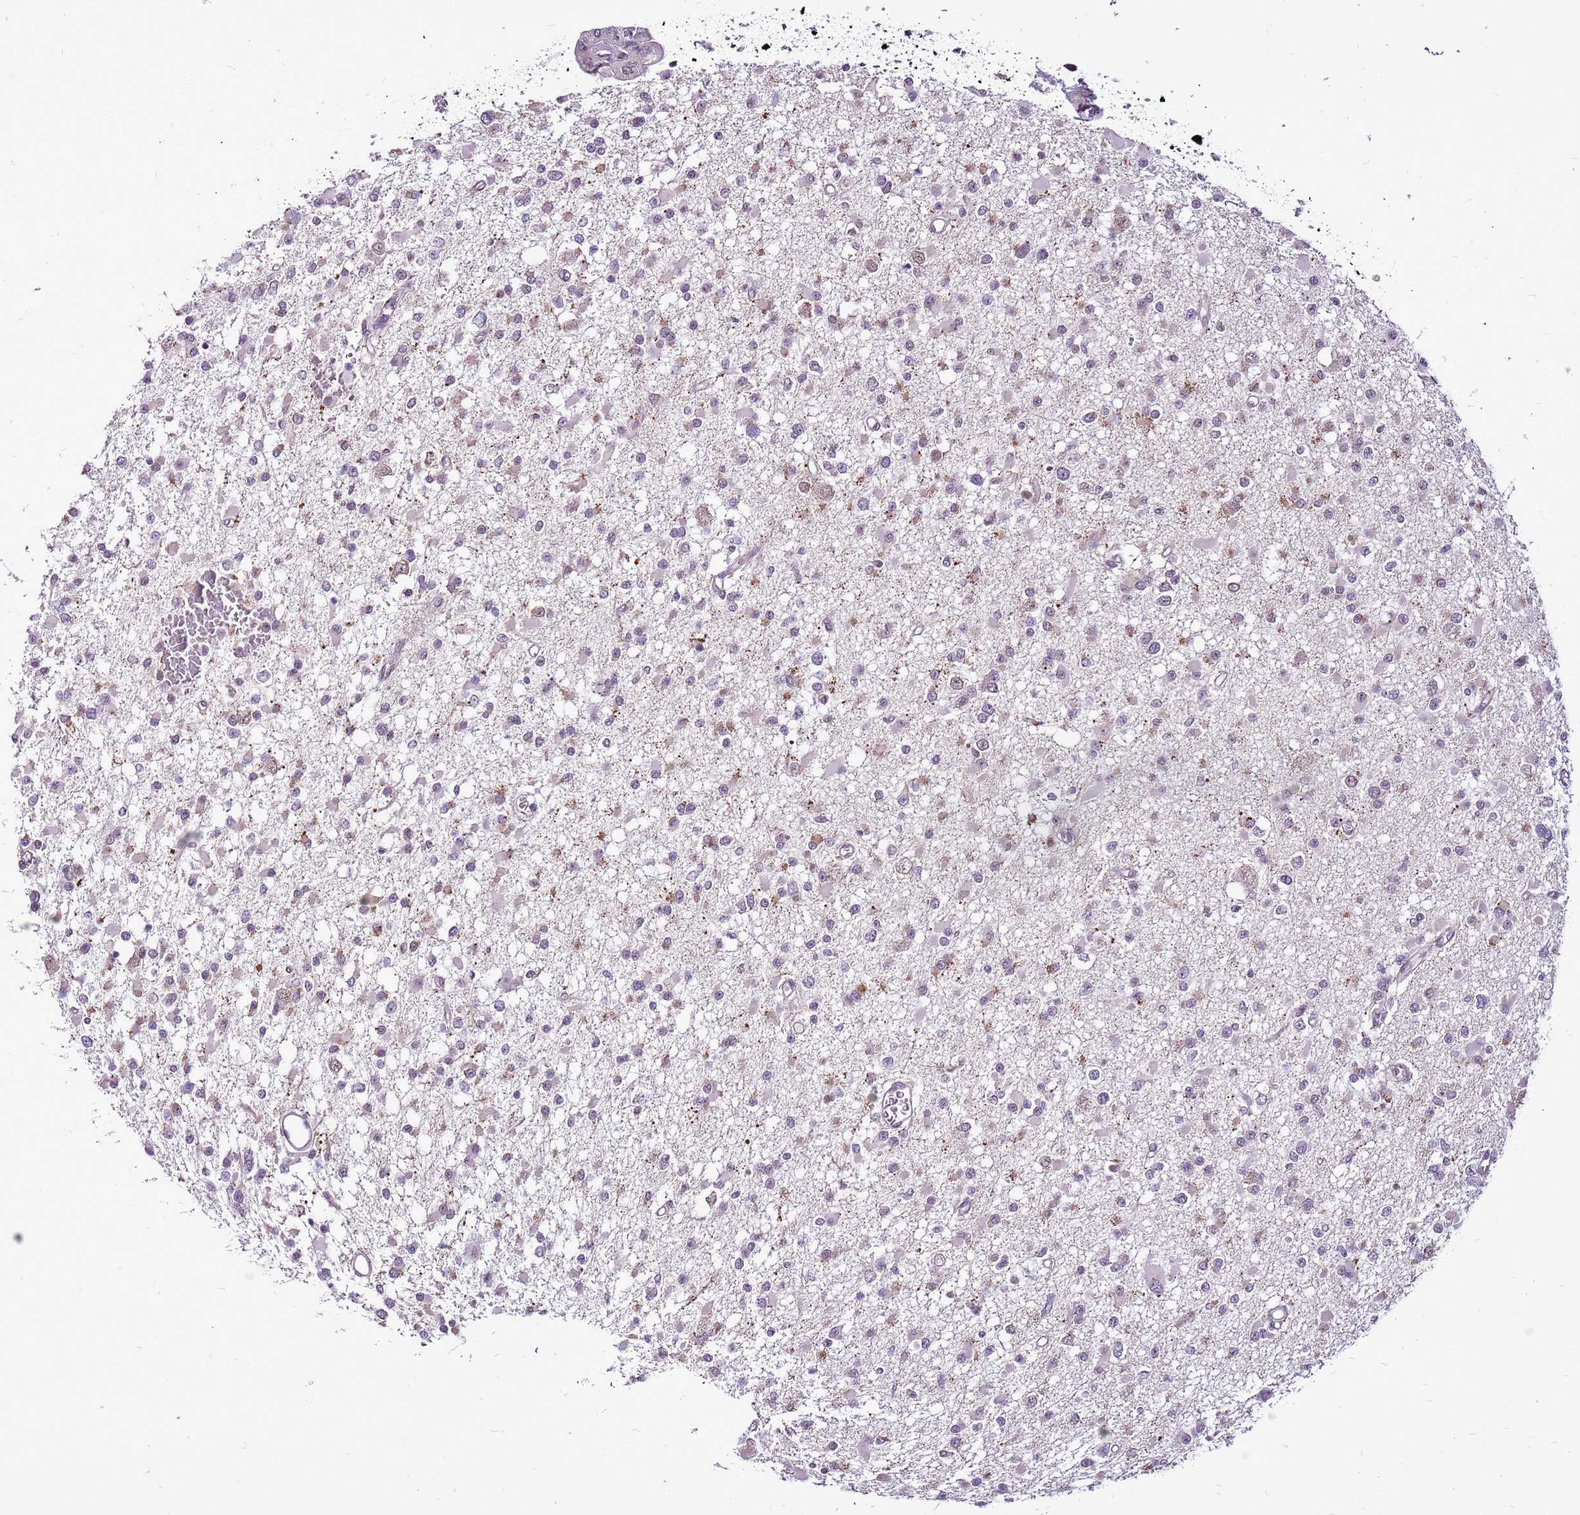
{"staining": {"intensity": "moderate", "quantity": "<25%", "location": "cytoplasmic/membranous"}, "tissue": "glioma", "cell_type": "Tumor cells", "image_type": "cancer", "snomed": [{"axis": "morphology", "description": "Glioma, malignant, Low grade"}, {"axis": "topography", "description": "Brain"}], "caption": "Protein staining shows moderate cytoplasmic/membranous staining in about <25% of tumor cells in malignant glioma (low-grade). The staining is performed using DAB brown chromogen to label protein expression. The nuclei are counter-stained blue using hematoxylin.", "gene": "CCDC166", "patient": {"sex": "female", "age": 22}}